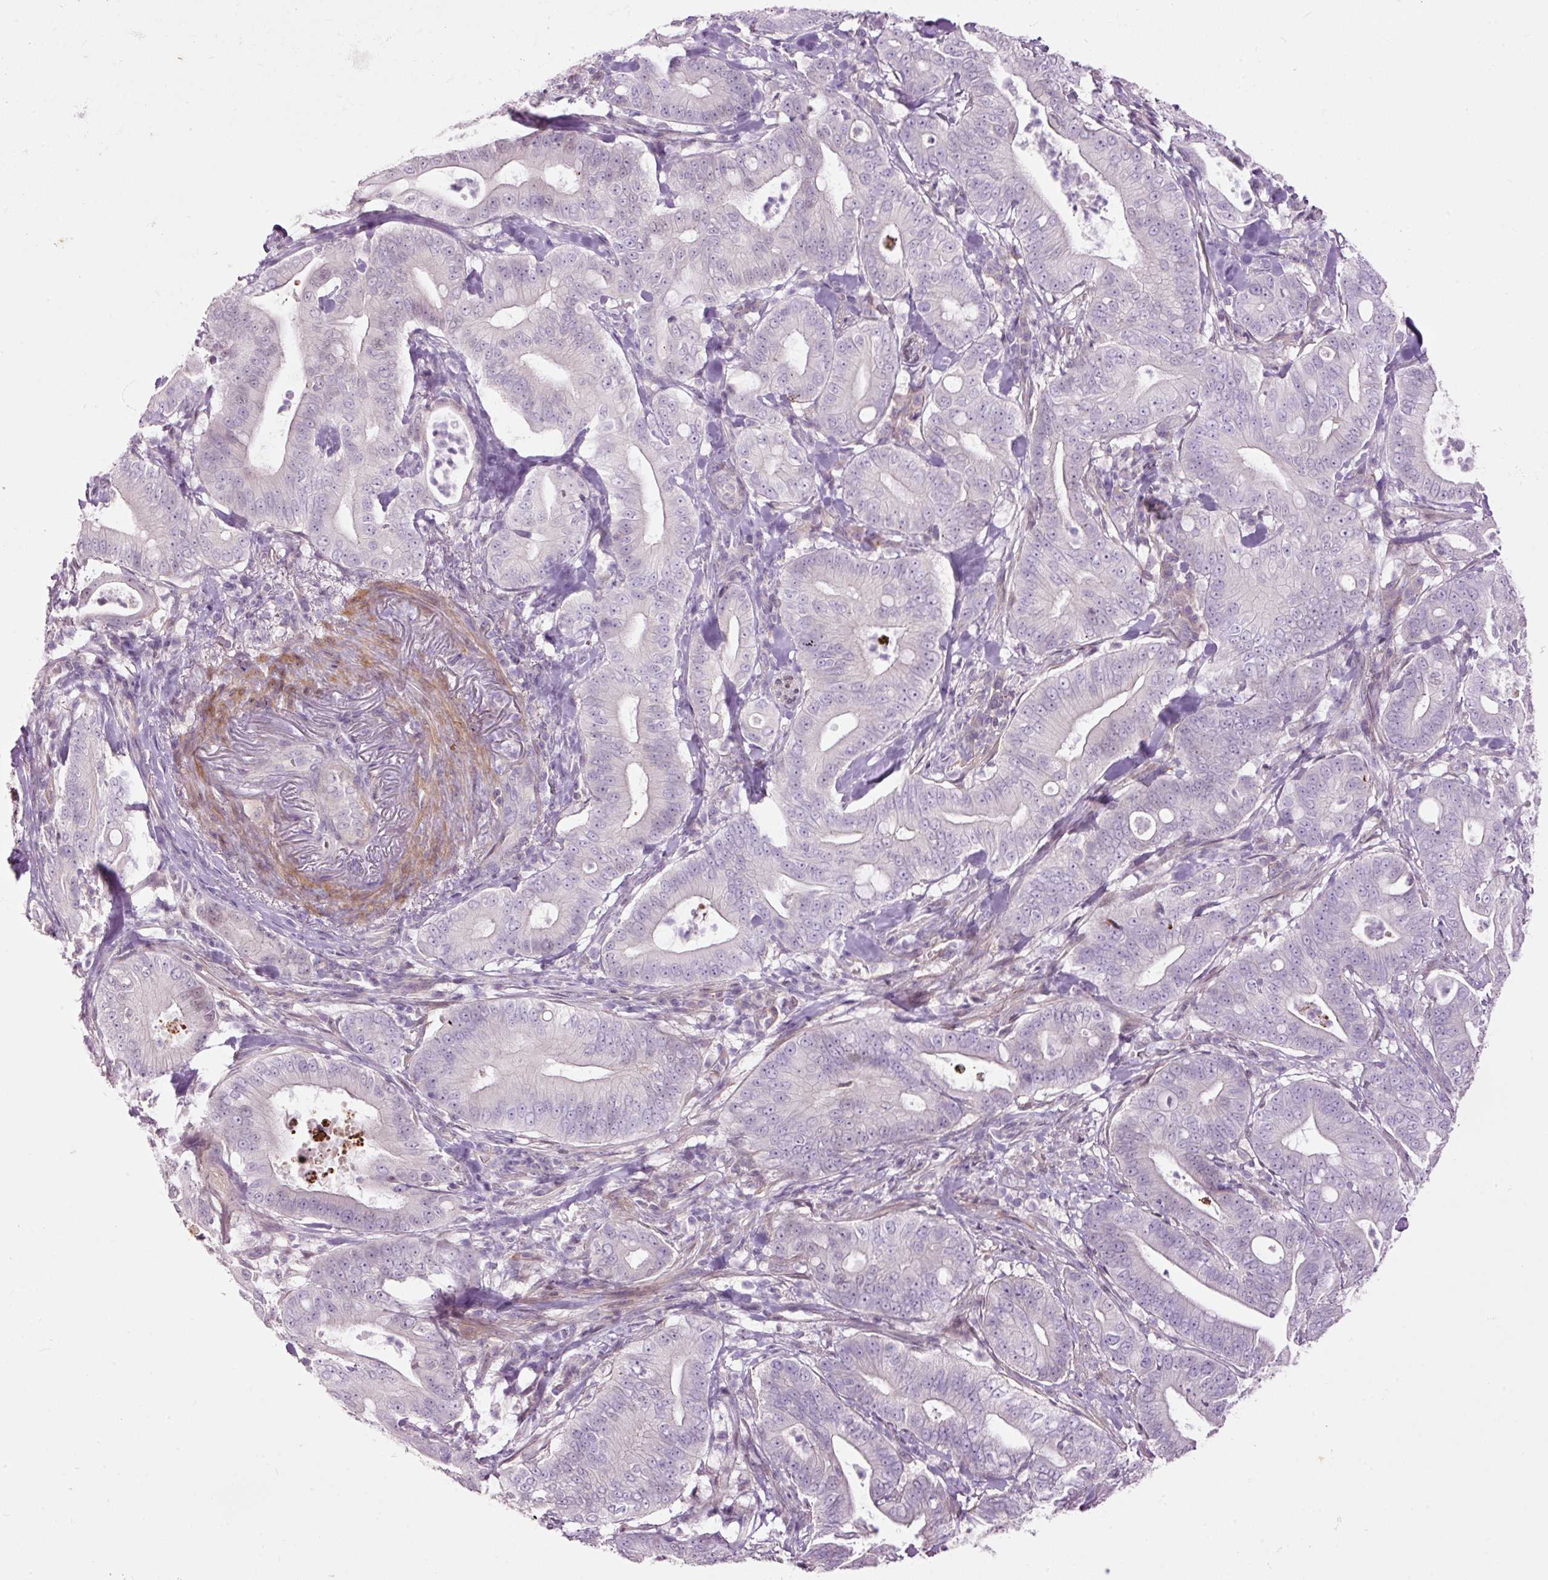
{"staining": {"intensity": "negative", "quantity": "none", "location": "none"}, "tissue": "pancreatic cancer", "cell_type": "Tumor cells", "image_type": "cancer", "snomed": [{"axis": "morphology", "description": "Adenocarcinoma, NOS"}, {"axis": "topography", "description": "Pancreas"}], "caption": "This photomicrograph is of pancreatic adenocarcinoma stained with immunohistochemistry to label a protein in brown with the nuclei are counter-stained blue. There is no expression in tumor cells. (DAB (3,3'-diaminobenzidine) IHC with hematoxylin counter stain).", "gene": "FCRL4", "patient": {"sex": "male", "age": 71}}